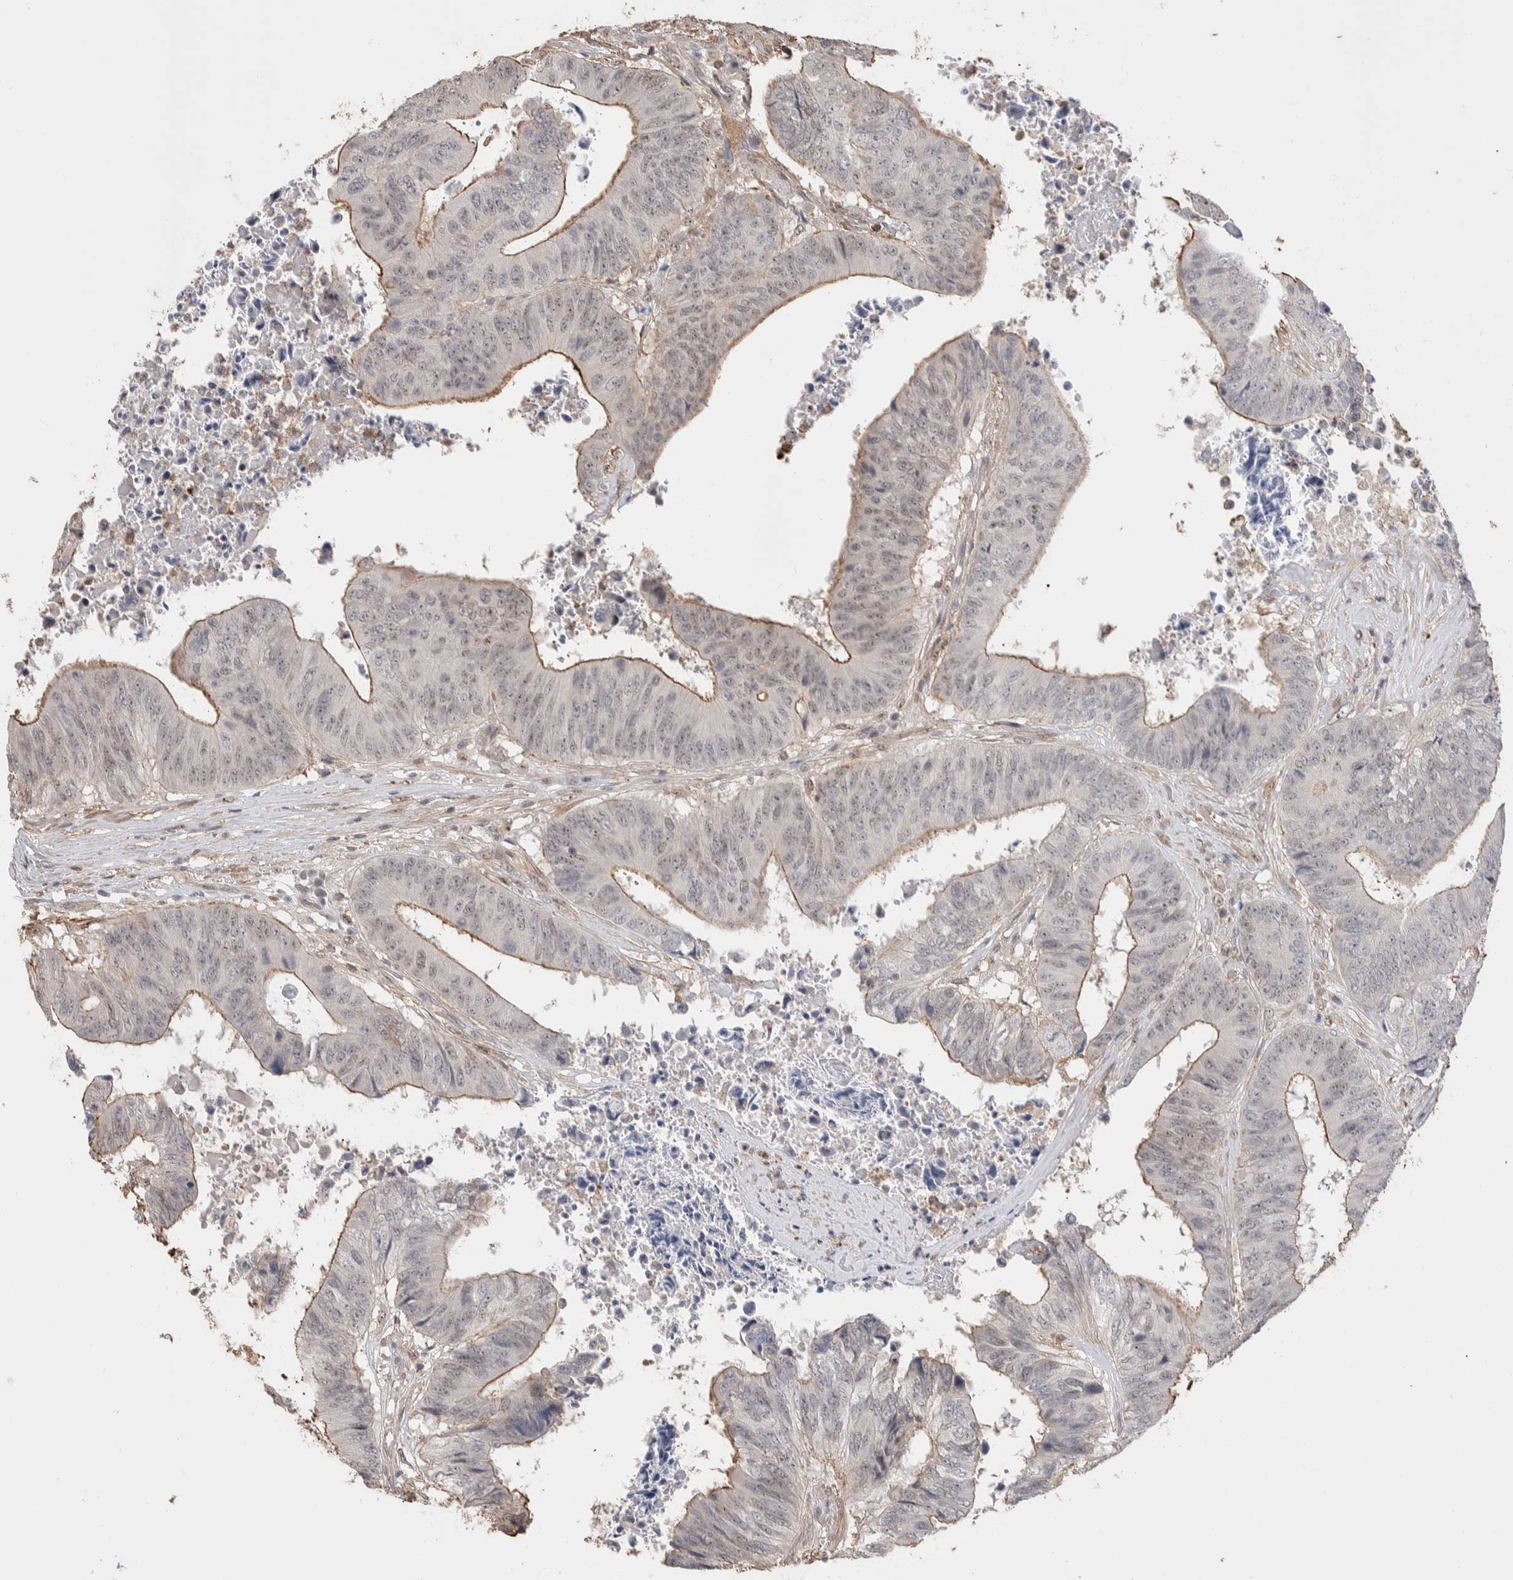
{"staining": {"intensity": "moderate", "quantity": "<25%", "location": "cytoplasmic/membranous"}, "tissue": "colorectal cancer", "cell_type": "Tumor cells", "image_type": "cancer", "snomed": [{"axis": "morphology", "description": "Adenocarcinoma, NOS"}, {"axis": "topography", "description": "Rectum"}], "caption": "Immunohistochemical staining of human colorectal cancer (adenocarcinoma) displays moderate cytoplasmic/membranous protein positivity in about <25% of tumor cells. The staining was performed using DAB to visualize the protein expression in brown, while the nuclei were stained in blue with hematoxylin (Magnification: 20x).", "gene": "ZNF704", "patient": {"sex": "male", "age": 72}}